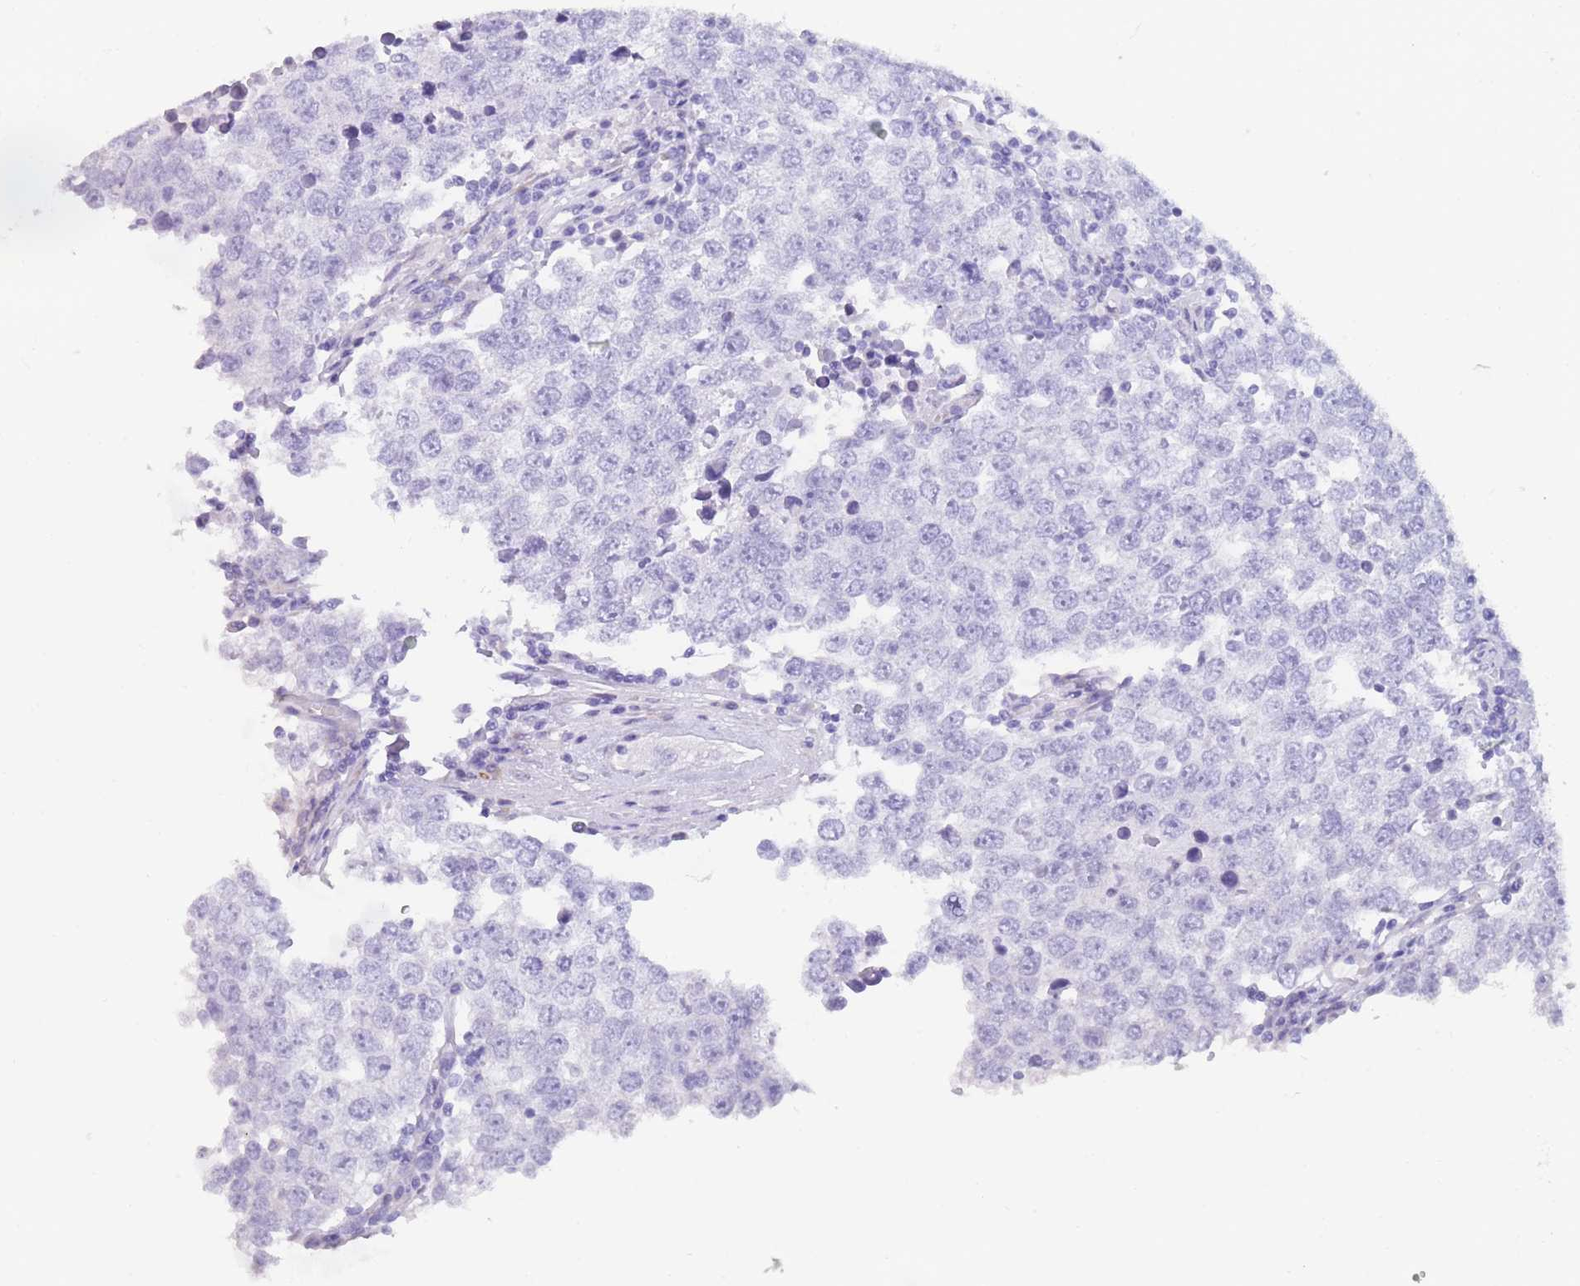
{"staining": {"intensity": "negative", "quantity": "none", "location": "none"}, "tissue": "testis cancer", "cell_type": "Tumor cells", "image_type": "cancer", "snomed": [{"axis": "morphology", "description": "Seminoma, NOS"}, {"axis": "morphology", "description": "Carcinoma, Embryonal, NOS"}, {"axis": "topography", "description": "Testis"}], "caption": "Testis cancer stained for a protein using IHC reveals no positivity tumor cells.", "gene": "COL27A1", "patient": {"sex": "male", "age": 28}}